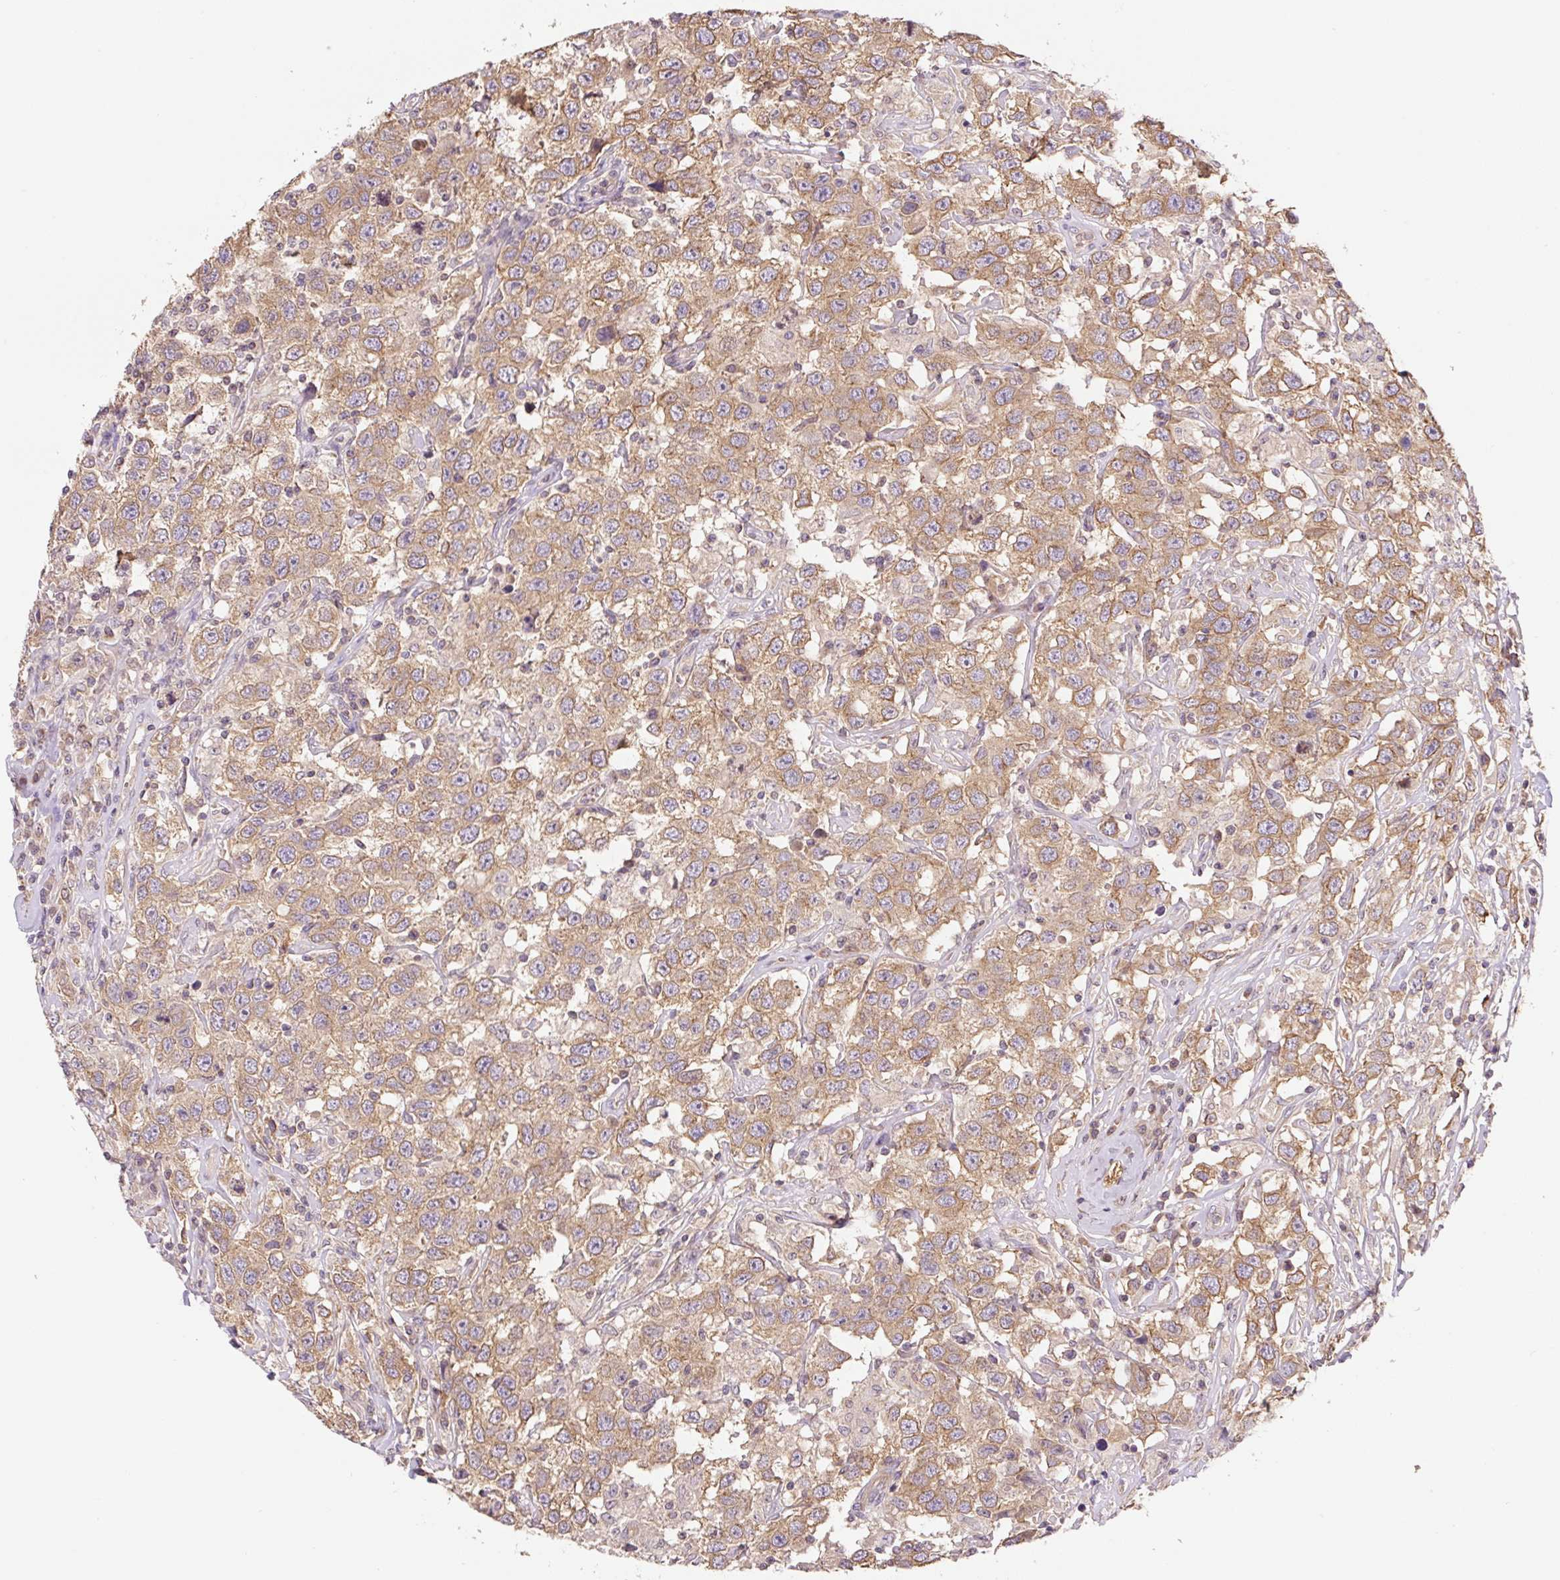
{"staining": {"intensity": "moderate", "quantity": "25%-75%", "location": "cytoplasmic/membranous"}, "tissue": "testis cancer", "cell_type": "Tumor cells", "image_type": "cancer", "snomed": [{"axis": "morphology", "description": "Seminoma, NOS"}, {"axis": "topography", "description": "Testis"}], "caption": "An image of seminoma (testis) stained for a protein shows moderate cytoplasmic/membranous brown staining in tumor cells.", "gene": "COX8A", "patient": {"sex": "male", "age": 41}}